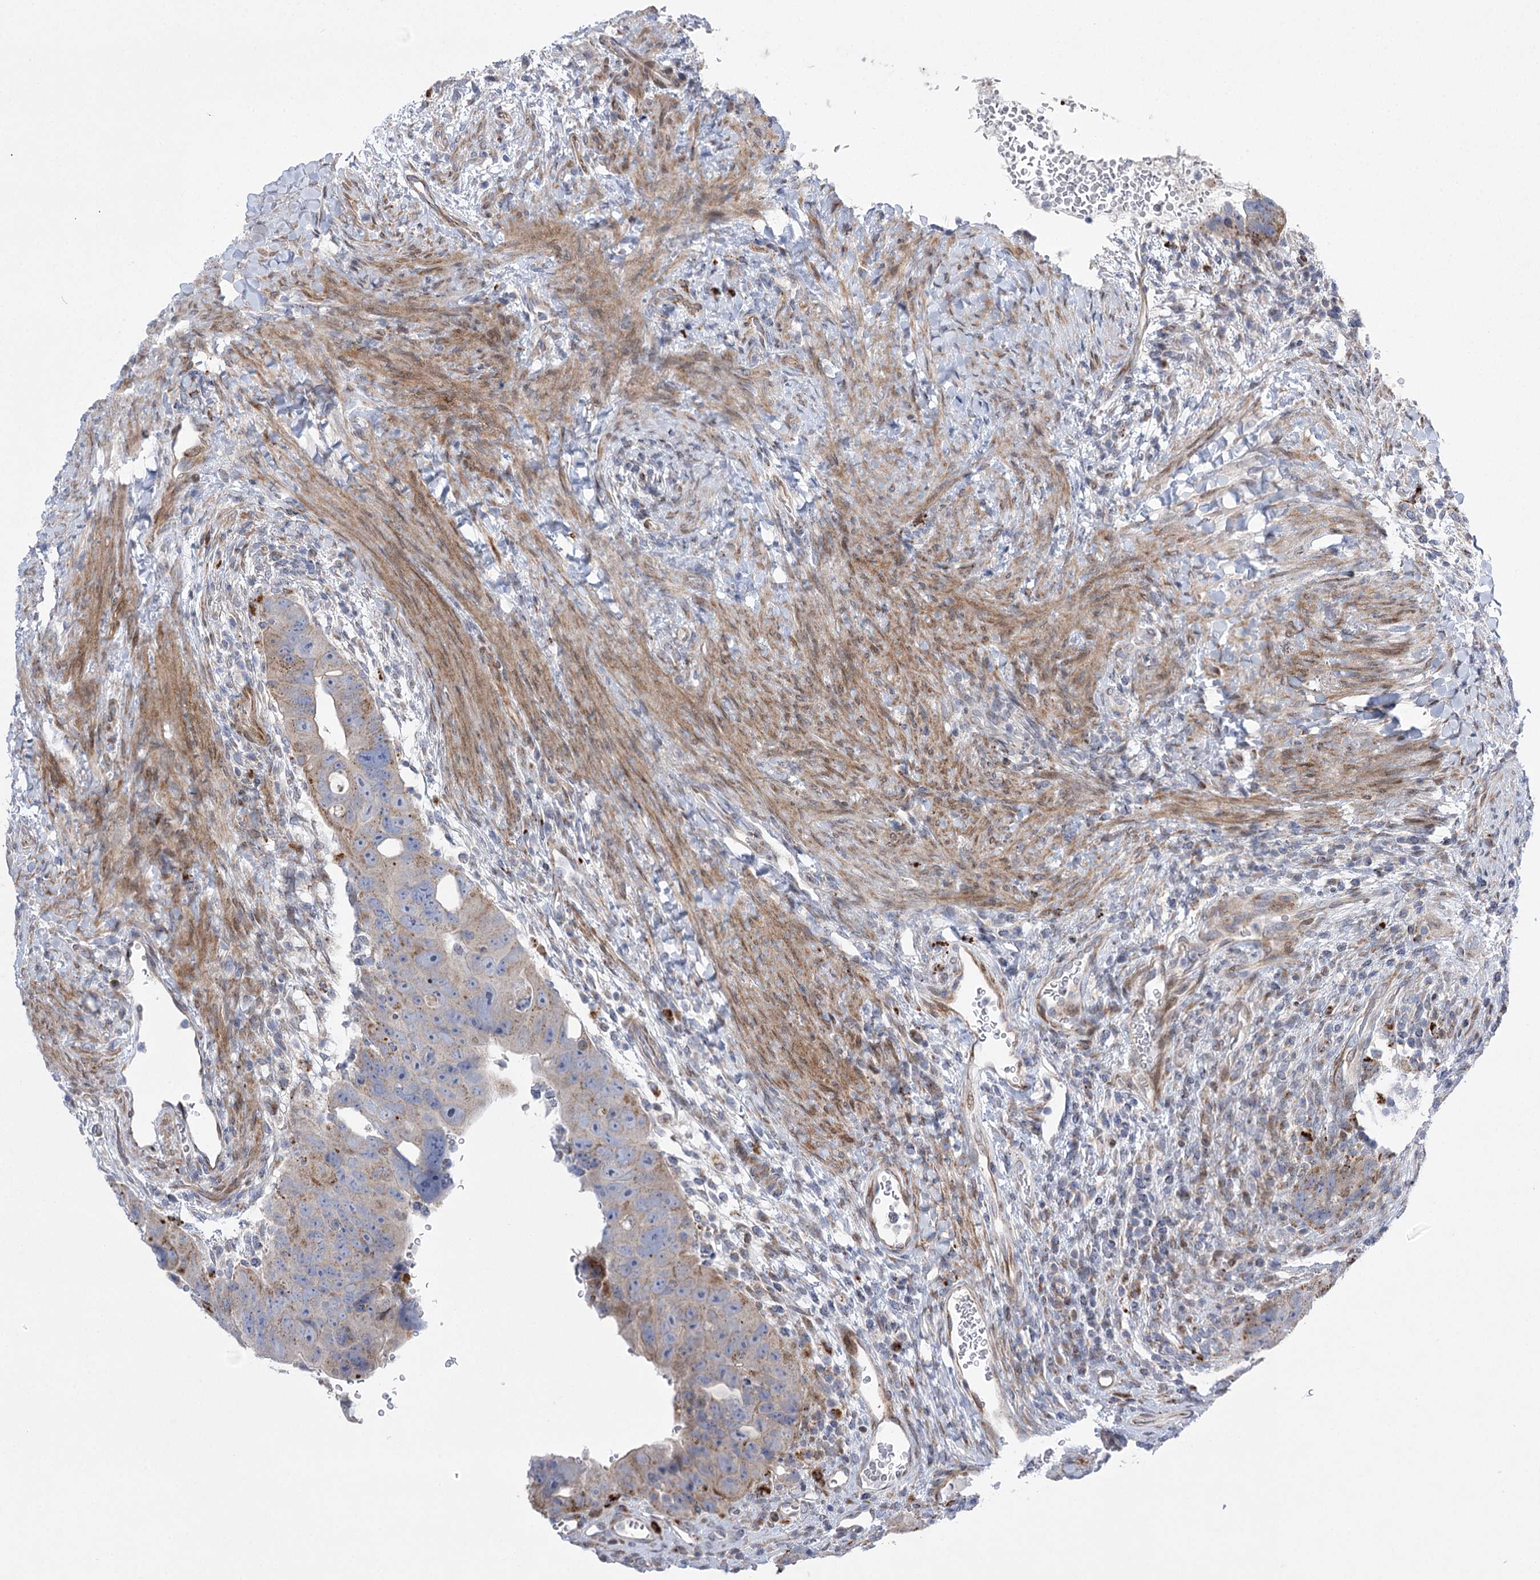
{"staining": {"intensity": "weak", "quantity": "<25%", "location": "cytoplasmic/membranous"}, "tissue": "colorectal cancer", "cell_type": "Tumor cells", "image_type": "cancer", "snomed": [{"axis": "morphology", "description": "Adenocarcinoma, NOS"}, {"axis": "topography", "description": "Rectum"}], "caption": "High magnification brightfield microscopy of colorectal cancer stained with DAB (brown) and counterstained with hematoxylin (blue): tumor cells show no significant positivity.", "gene": "NME7", "patient": {"sex": "male", "age": 59}}